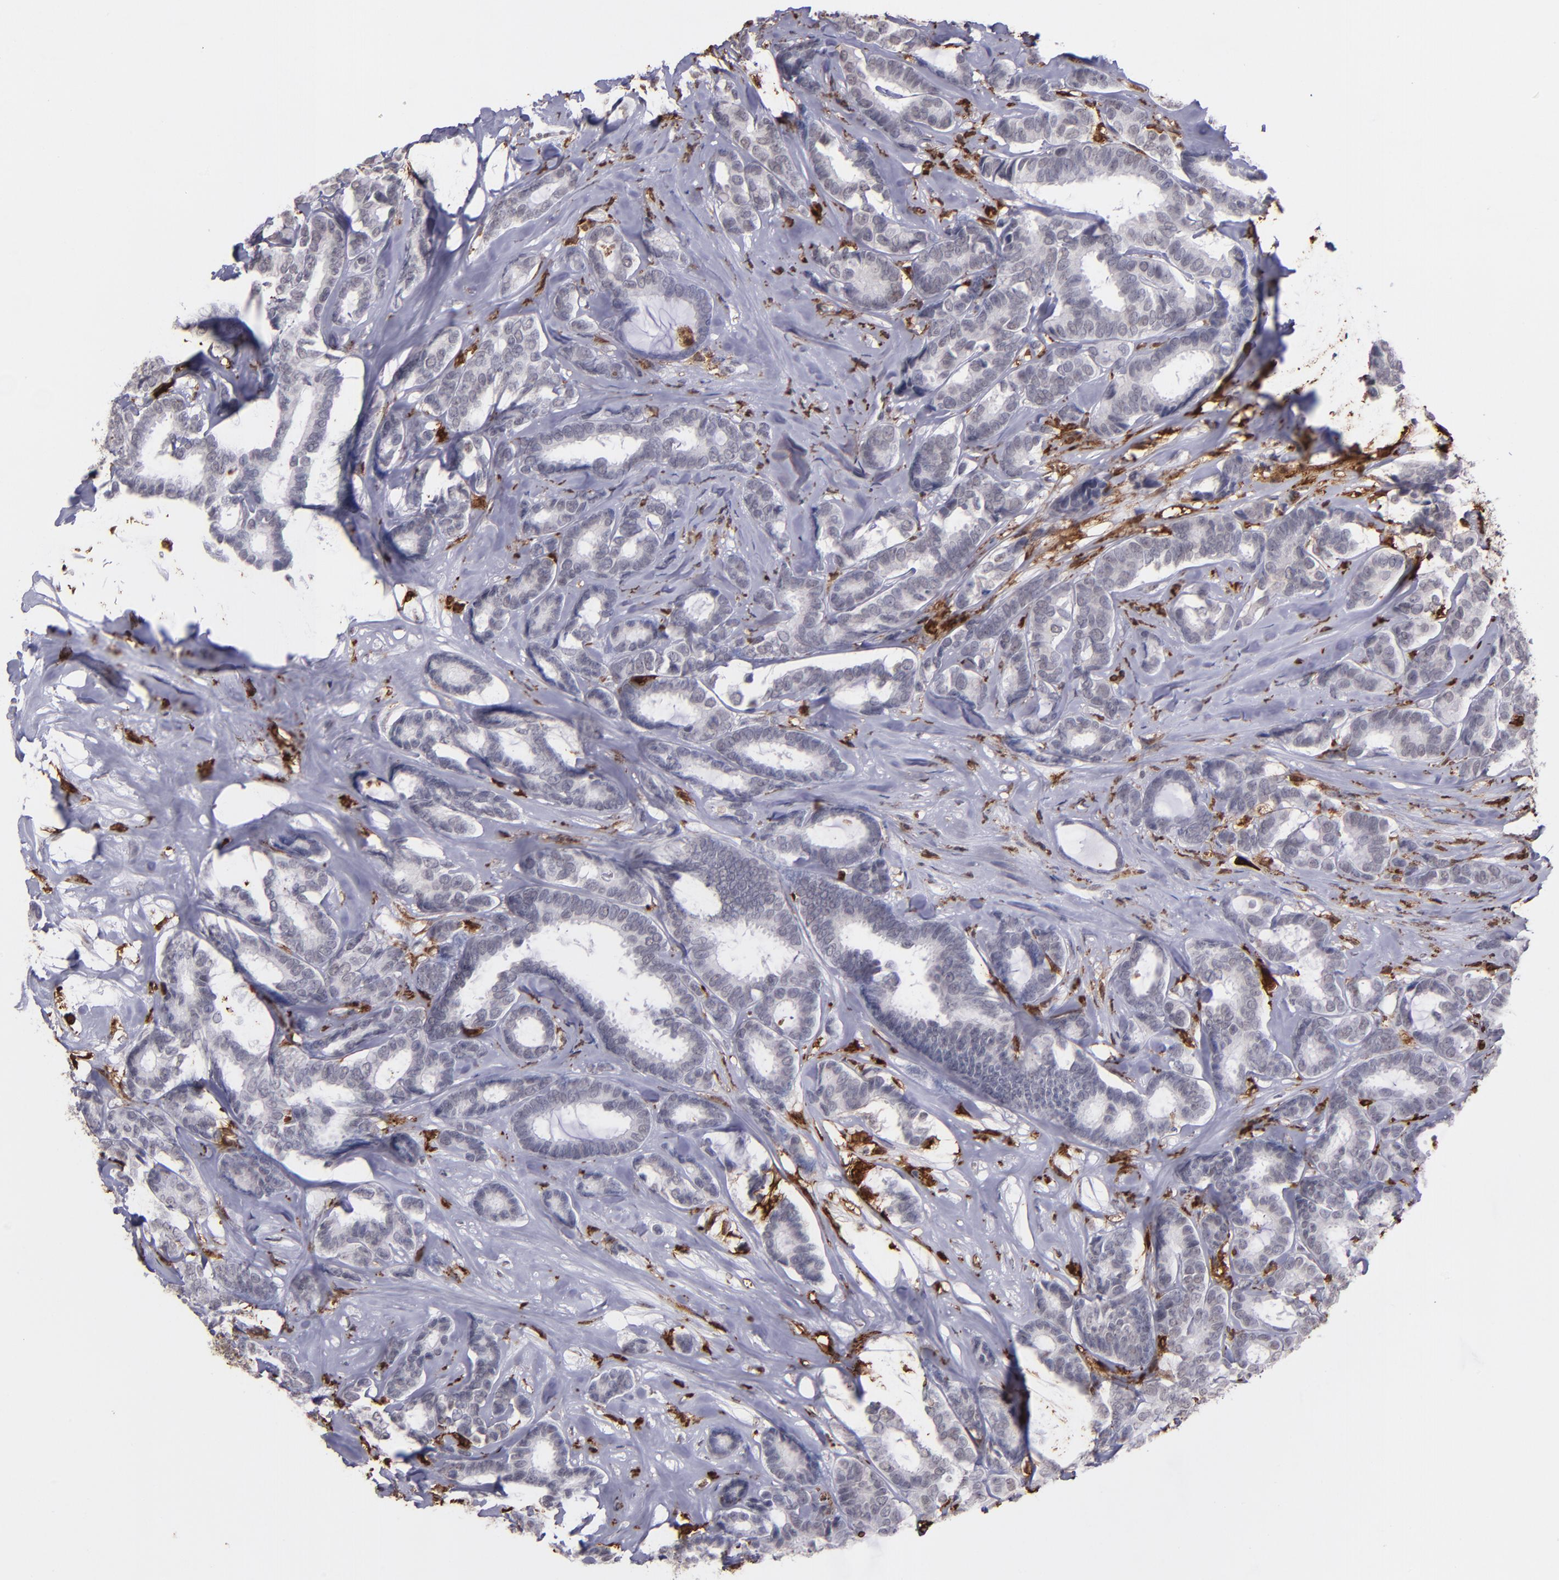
{"staining": {"intensity": "negative", "quantity": "none", "location": "none"}, "tissue": "breast cancer", "cell_type": "Tumor cells", "image_type": "cancer", "snomed": [{"axis": "morphology", "description": "Duct carcinoma"}, {"axis": "topography", "description": "Breast"}], "caption": "Immunohistochemistry (IHC) image of human intraductal carcinoma (breast) stained for a protein (brown), which shows no staining in tumor cells.", "gene": "NCF2", "patient": {"sex": "female", "age": 87}}